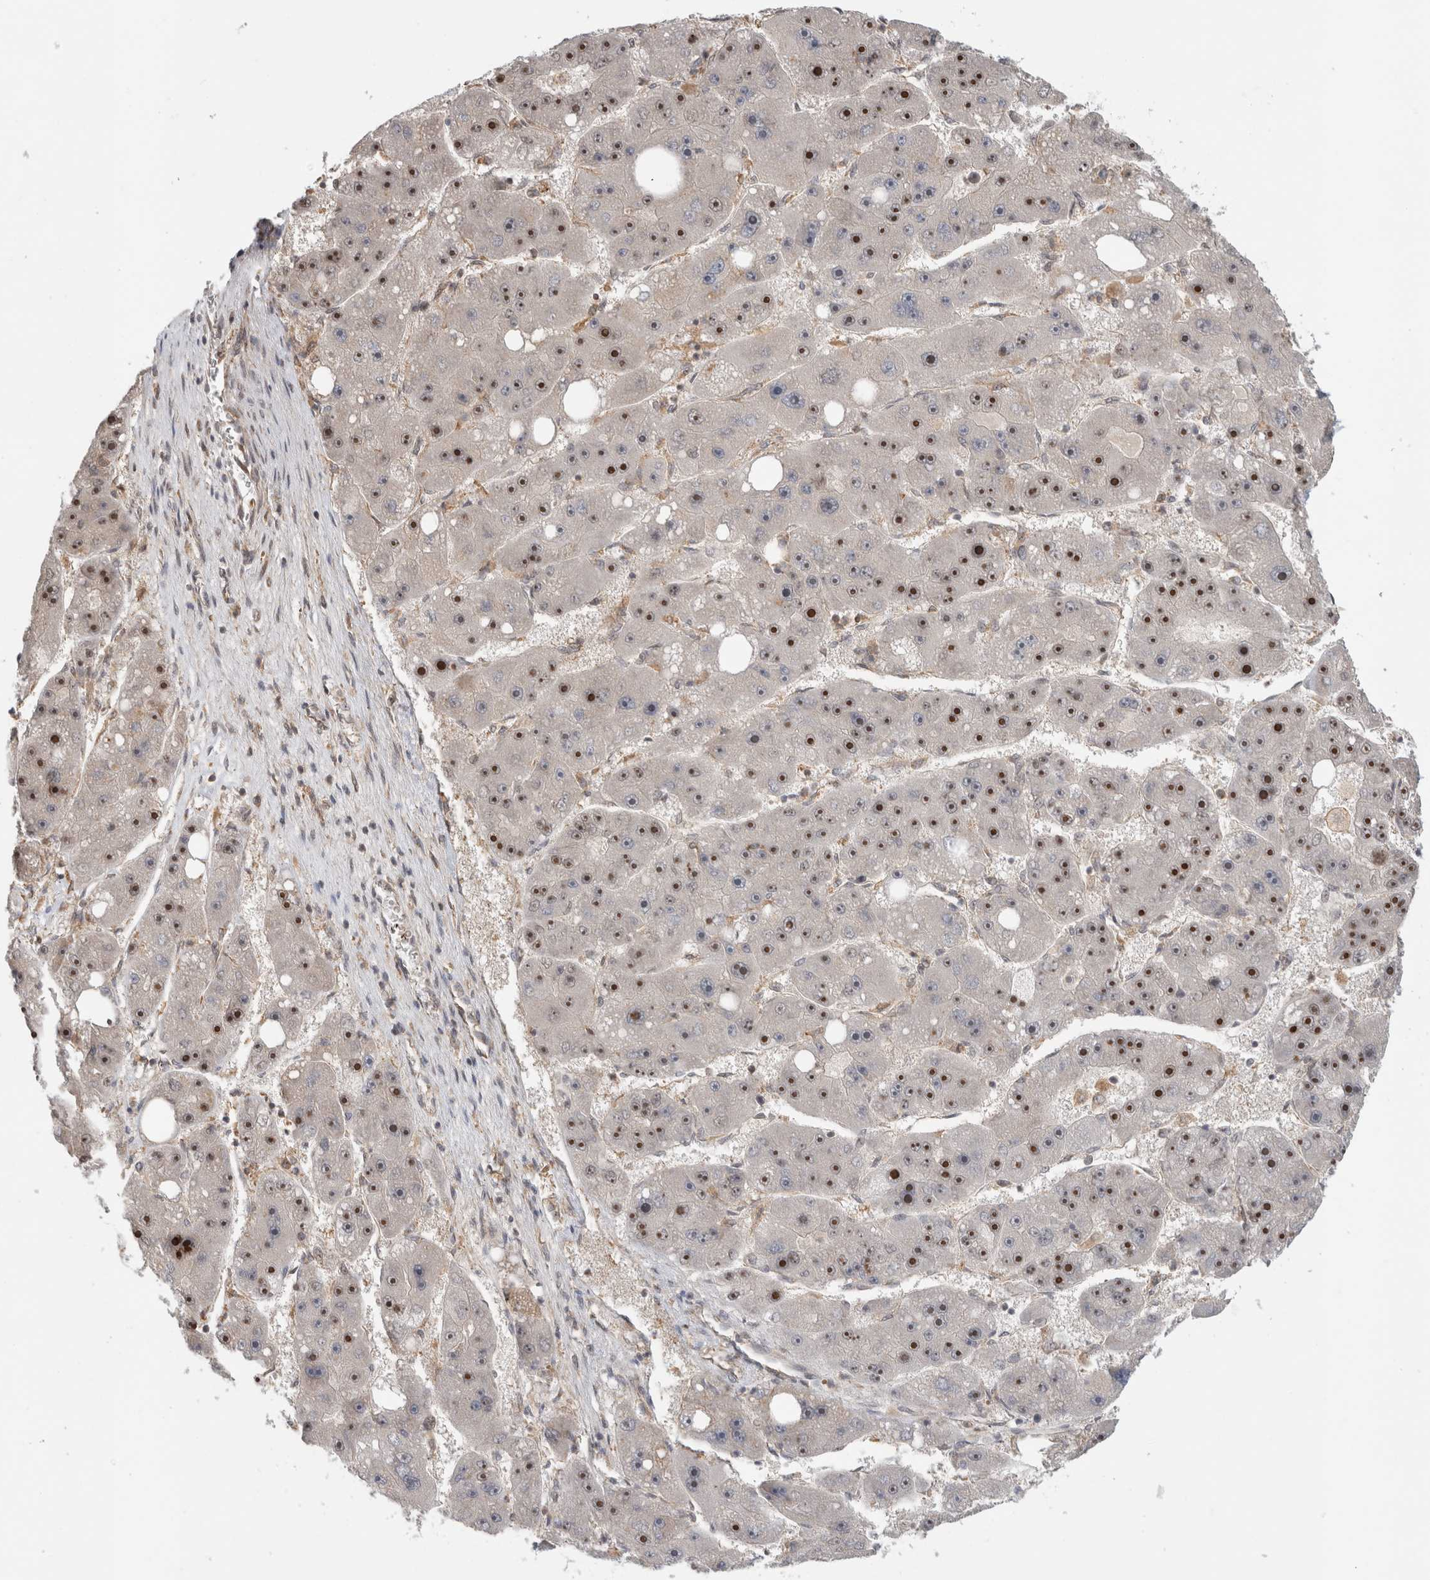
{"staining": {"intensity": "strong", "quantity": ">75%", "location": "nuclear"}, "tissue": "liver cancer", "cell_type": "Tumor cells", "image_type": "cancer", "snomed": [{"axis": "morphology", "description": "Carcinoma, Hepatocellular, NOS"}, {"axis": "topography", "description": "Liver"}], "caption": "Liver hepatocellular carcinoma was stained to show a protein in brown. There is high levels of strong nuclear staining in approximately >75% of tumor cells.", "gene": "WASF2", "patient": {"sex": "female", "age": 61}}